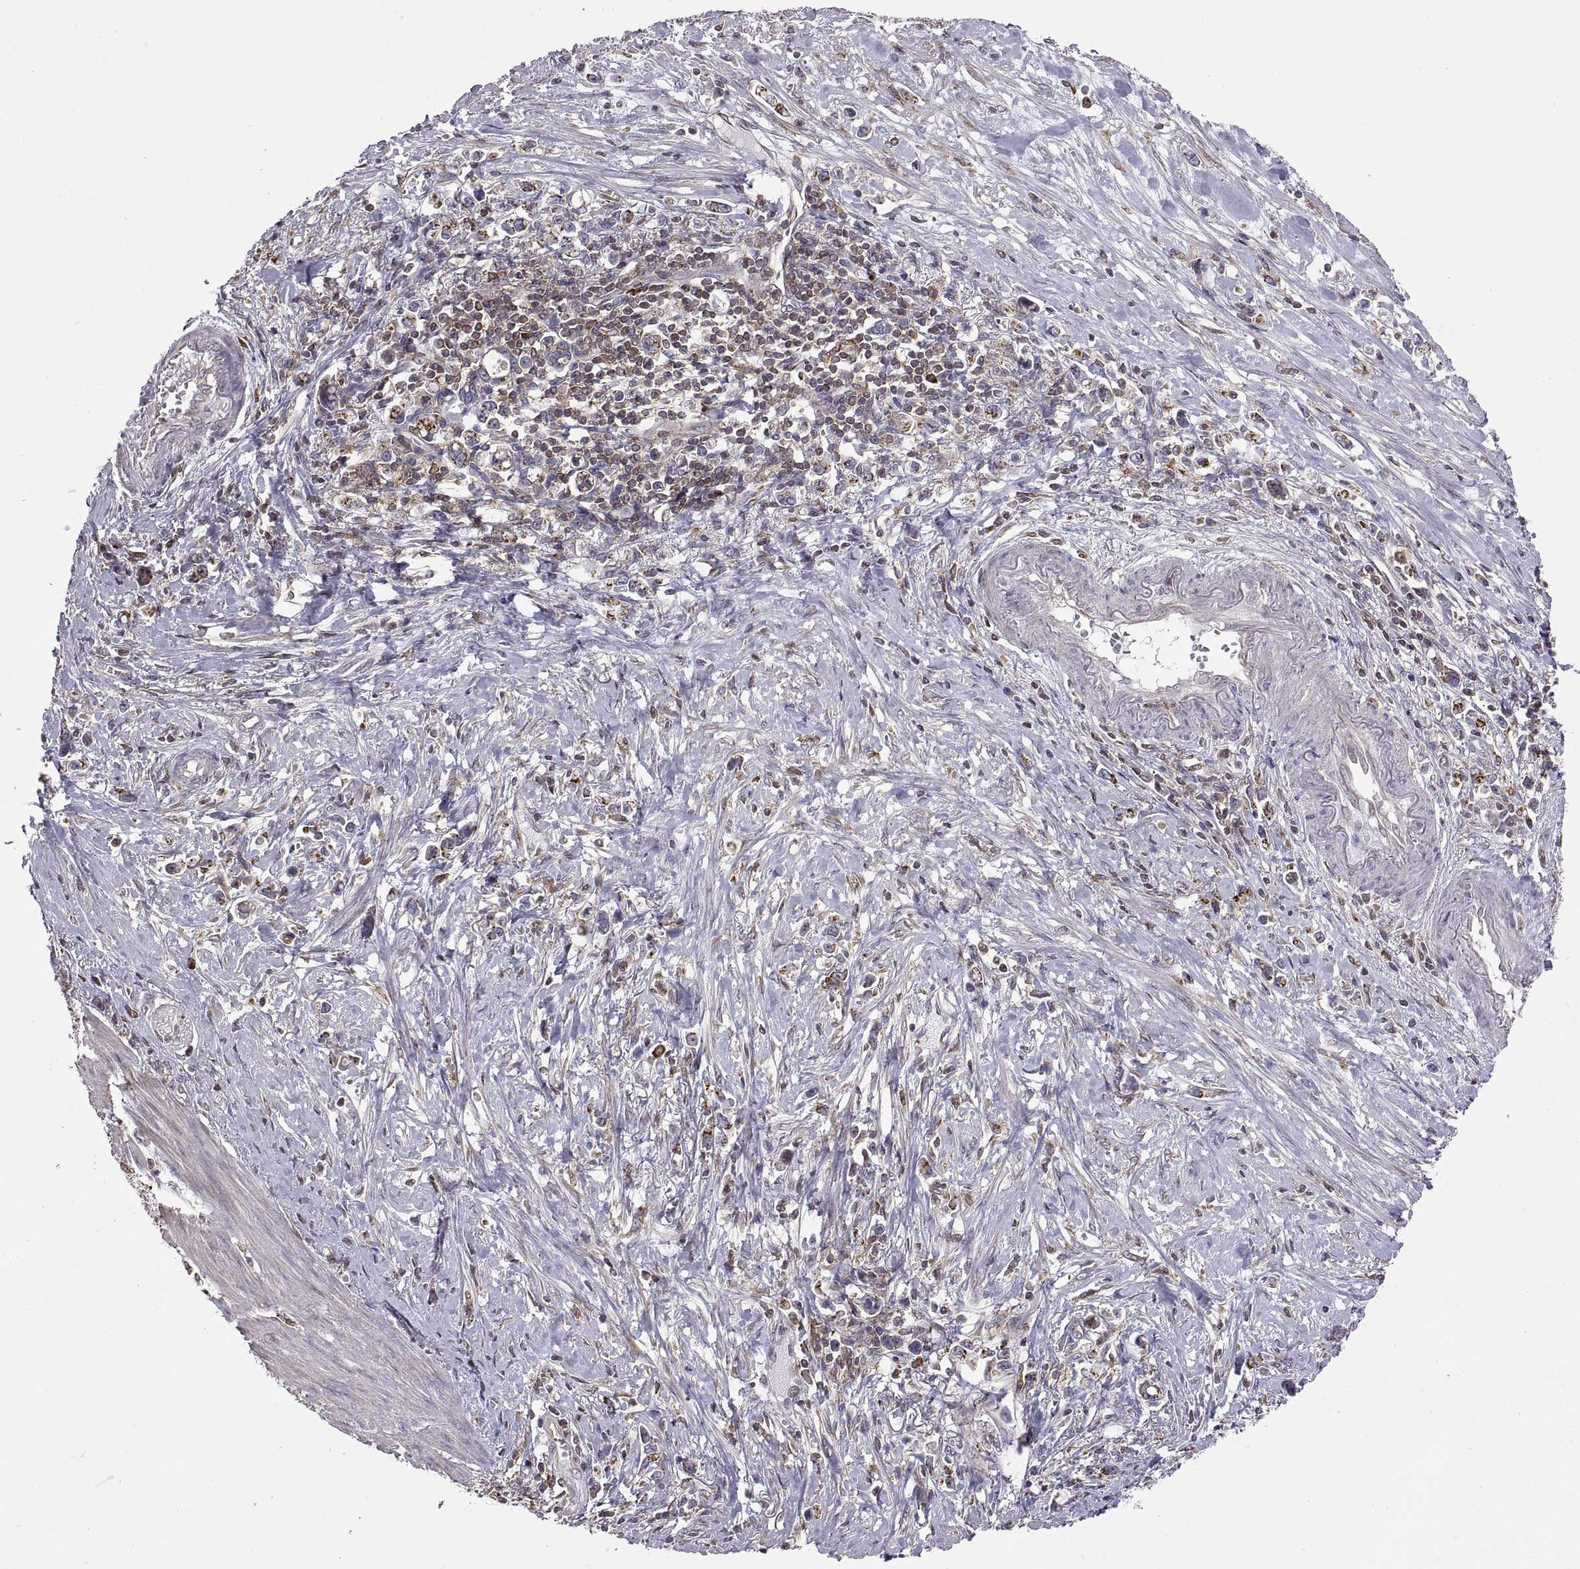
{"staining": {"intensity": "strong", "quantity": "25%-75%", "location": "cytoplasmic/membranous"}, "tissue": "stomach cancer", "cell_type": "Tumor cells", "image_type": "cancer", "snomed": [{"axis": "morphology", "description": "Adenocarcinoma, NOS"}, {"axis": "topography", "description": "Stomach"}], "caption": "Adenocarcinoma (stomach) stained with immunohistochemistry (IHC) reveals strong cytoplasmic/membranous expression in approximately 25%-75% of tumor cells.", "gene": "ACAP1", "patient": {"sex": "male", "age": 63}}